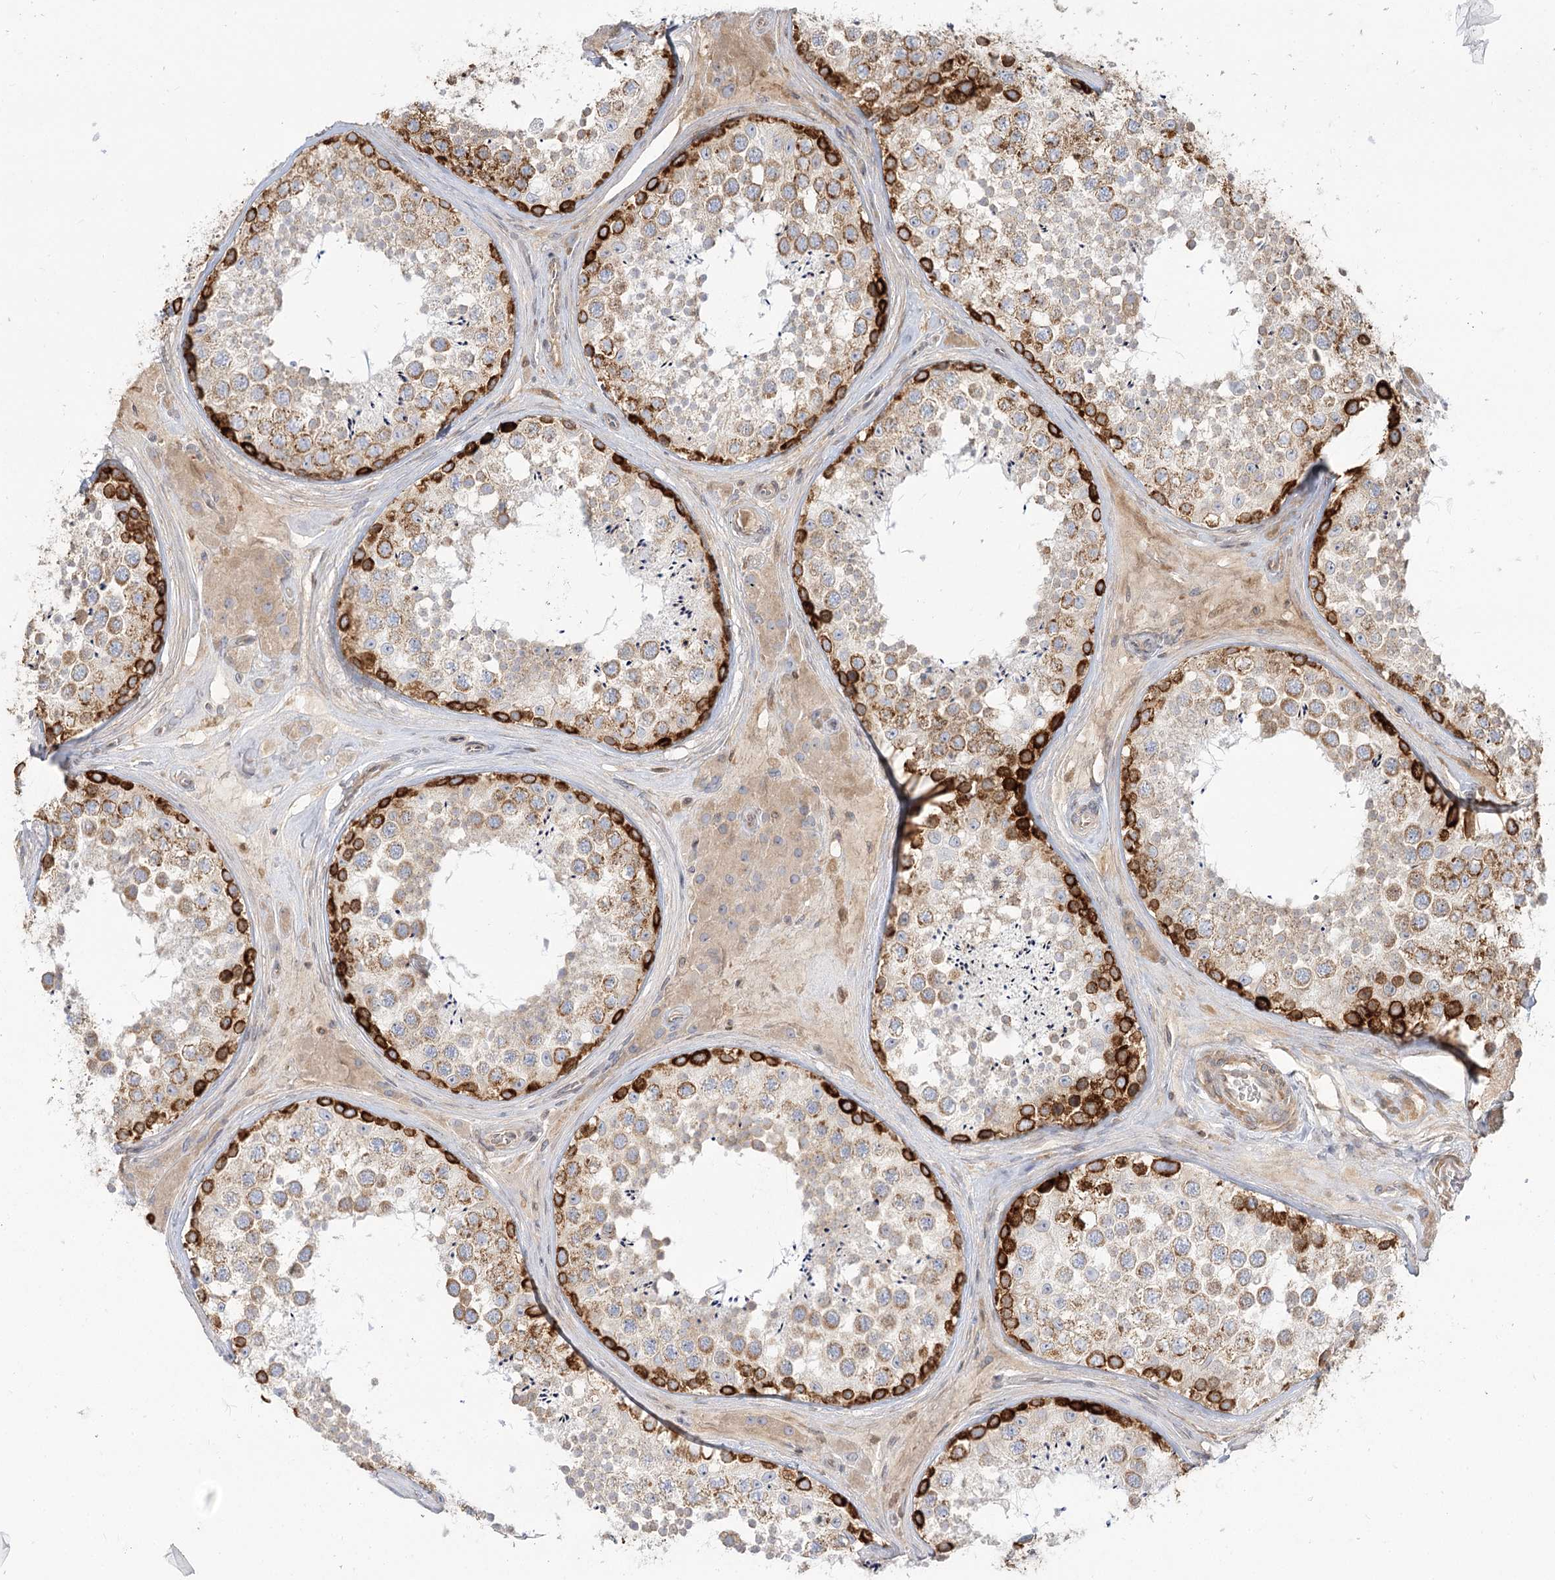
{"staining": {"intensity": "strong", "quantity": "25%-75%", "location": "cytoplasmic/membranous"}, "tissue": "testis", "cell_type": "Cells in seminiferous ducts", "image_type": "normal", "snomed": [{"axis": "morphology", "description": "Normal tissue, NOS"}, {"axis": "topography", "description": "Testis"}], "caption": "Immunohistochemical staining of benign human testis reveals strong cytoplasmic/membranous protein expression in about 25%-75% of cells in seminiferous ducts.", "gene": "MTMR3", "patient": {"sex": "male", "age": 46}}